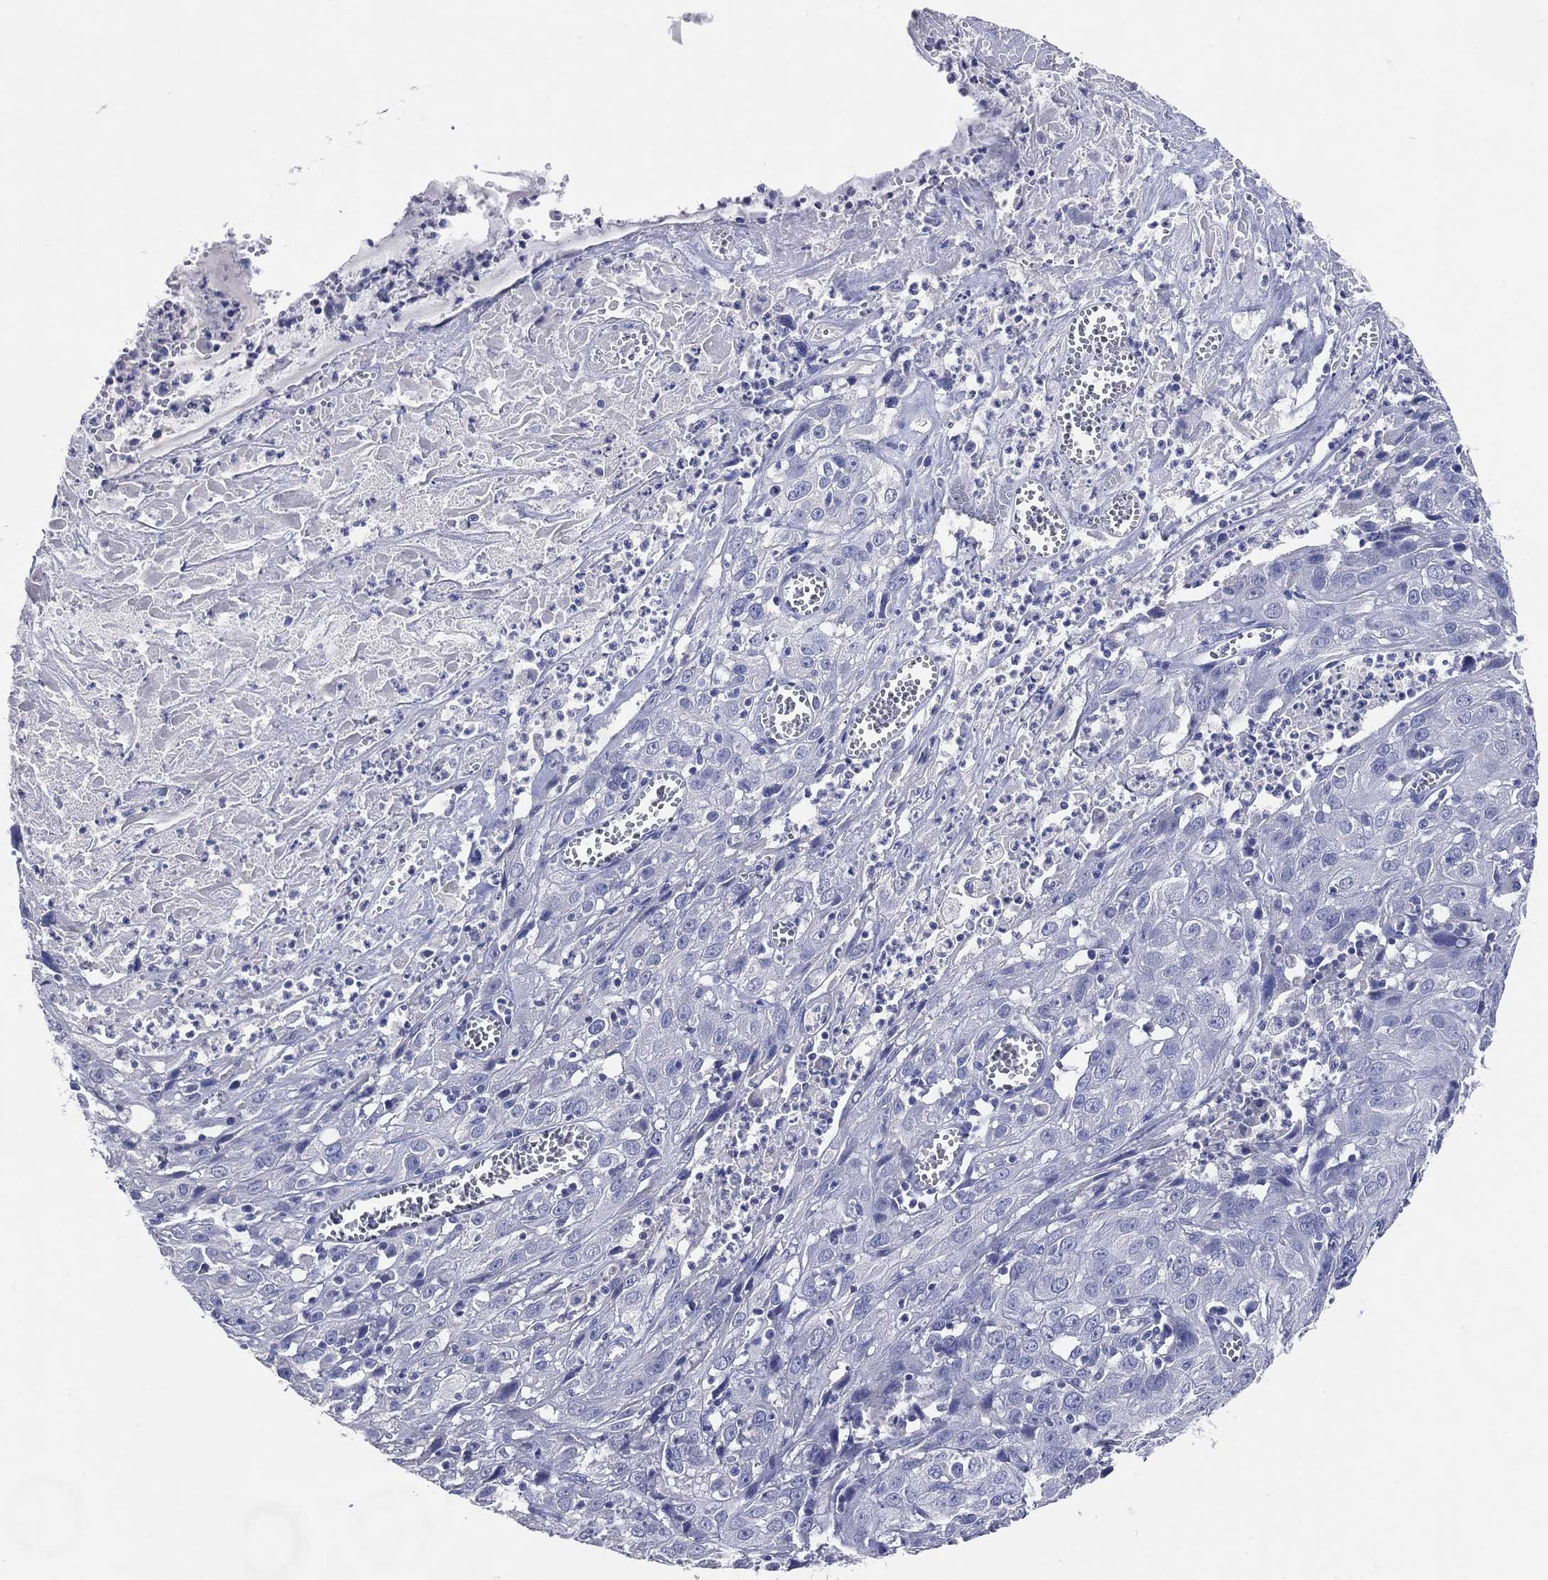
{"staining": {"intensity": "negative", "quantity": "none", "location": "none"}, "tissue": "cervical cancer", "cell_type": "Tumor cells", "image_type": "cancer", "snomed": [{"axis": "morphology", "description": "Squamous cell carcinoma, NOS"}, {"axis": "topography", "description": "Cervix"}], "caption": "This is an IHC histopathology image of human cervical squamous cell carcinoma. There is no staining in tumor cells.", "gene": "DNAH6", "patient": {"sex": "female", "age": 32}}